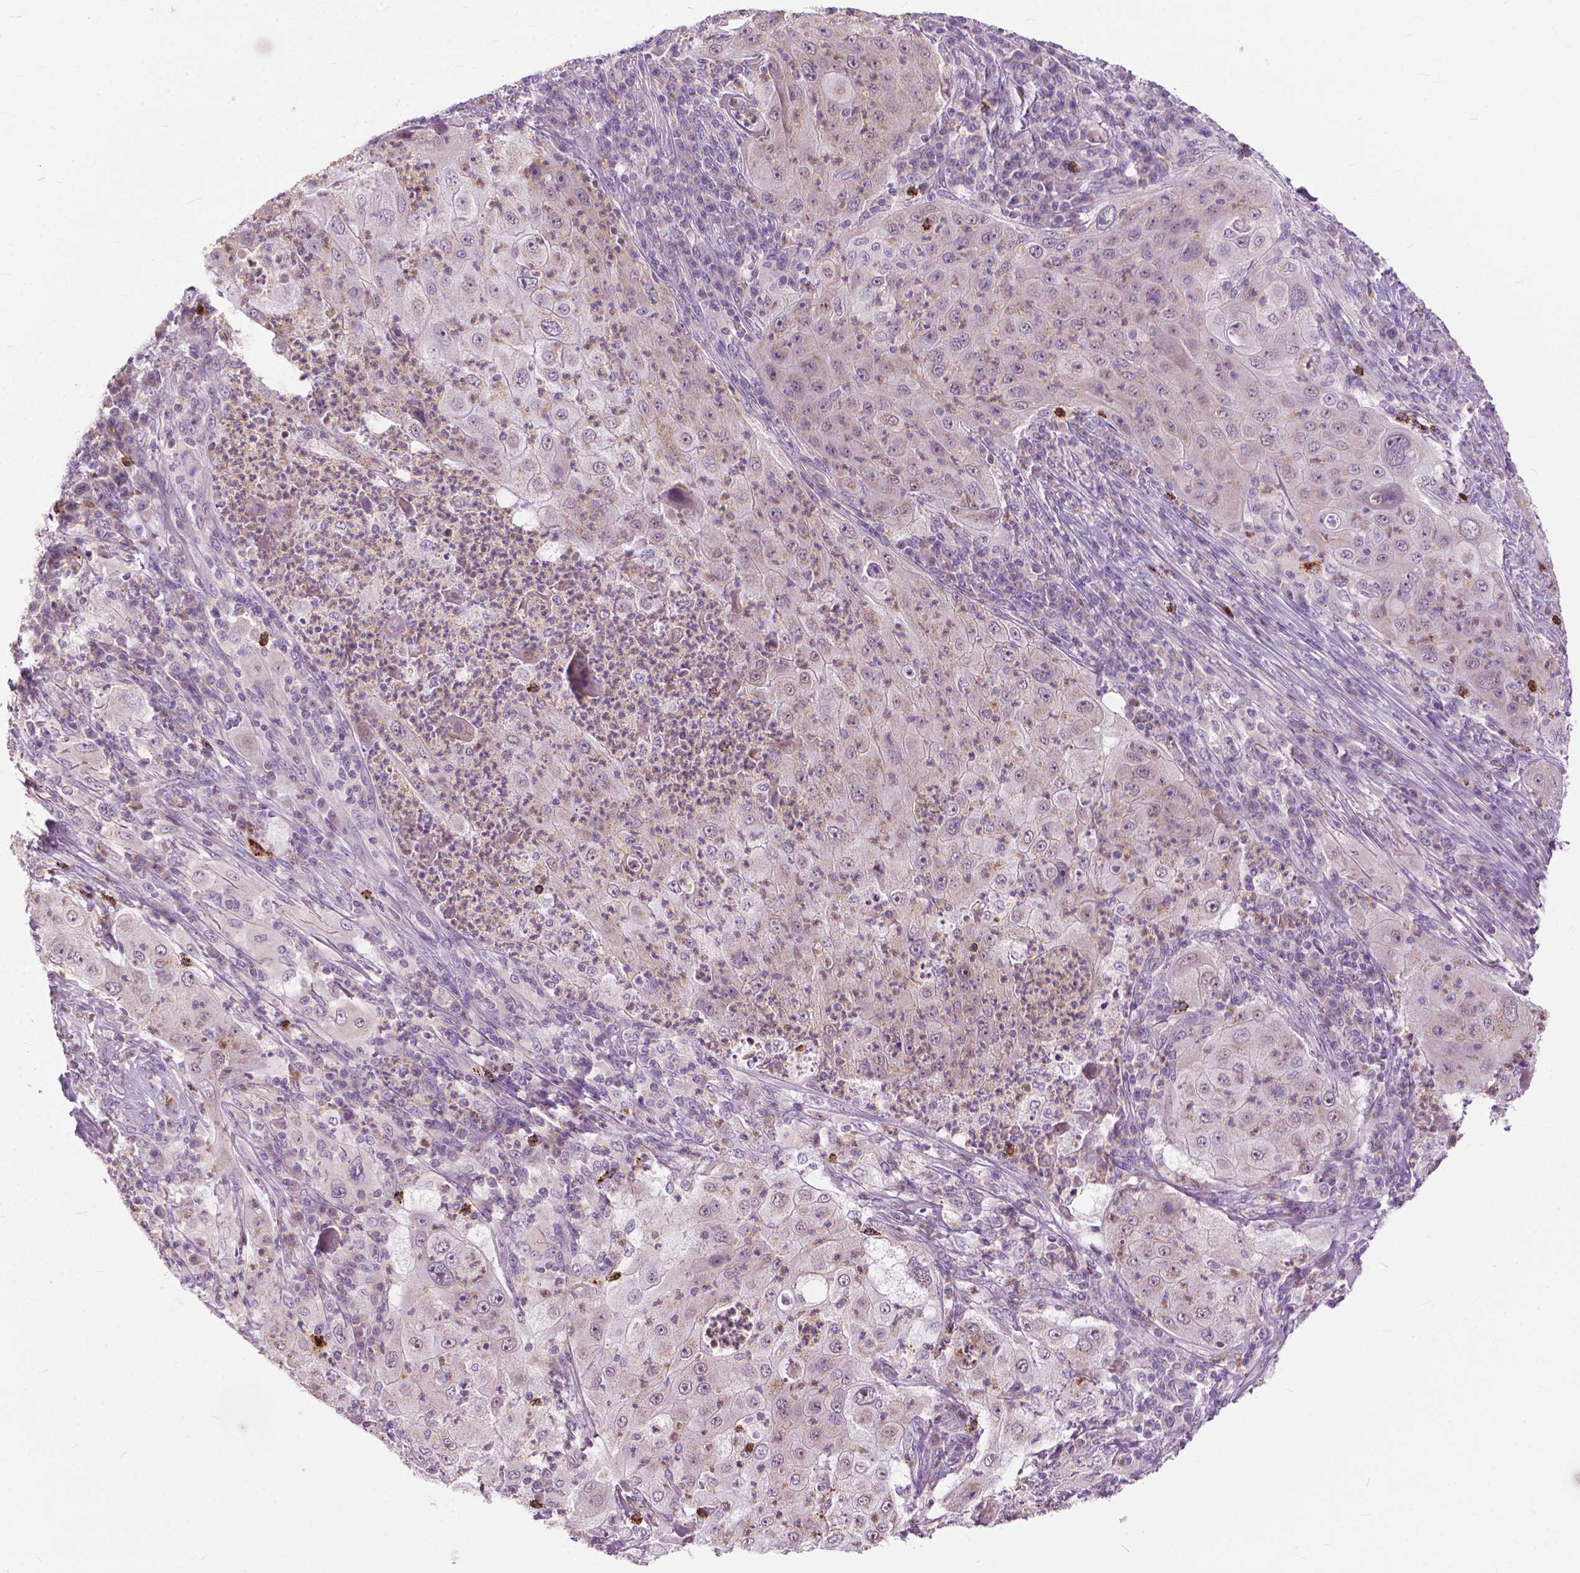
{"staining": {"intensity": "weak", "quantity": "<25%", "location": "cytoplasmic/membranous,nuclear"}, "tissue": "lung cancer", "cell_type": "Tumor cells", "image_type": "cancer", "snomed": [{"axis": "morphology", "description": "Squamous cell carcinoma, NOS"}, {"axis": "topography", "description": "Lung"}], "caption": "Photomicrograph shows no significant protein staining in tumor cells of lung cancer.", "gene": "TTC9B", "patient": {"sex": "female", "age": 59}}